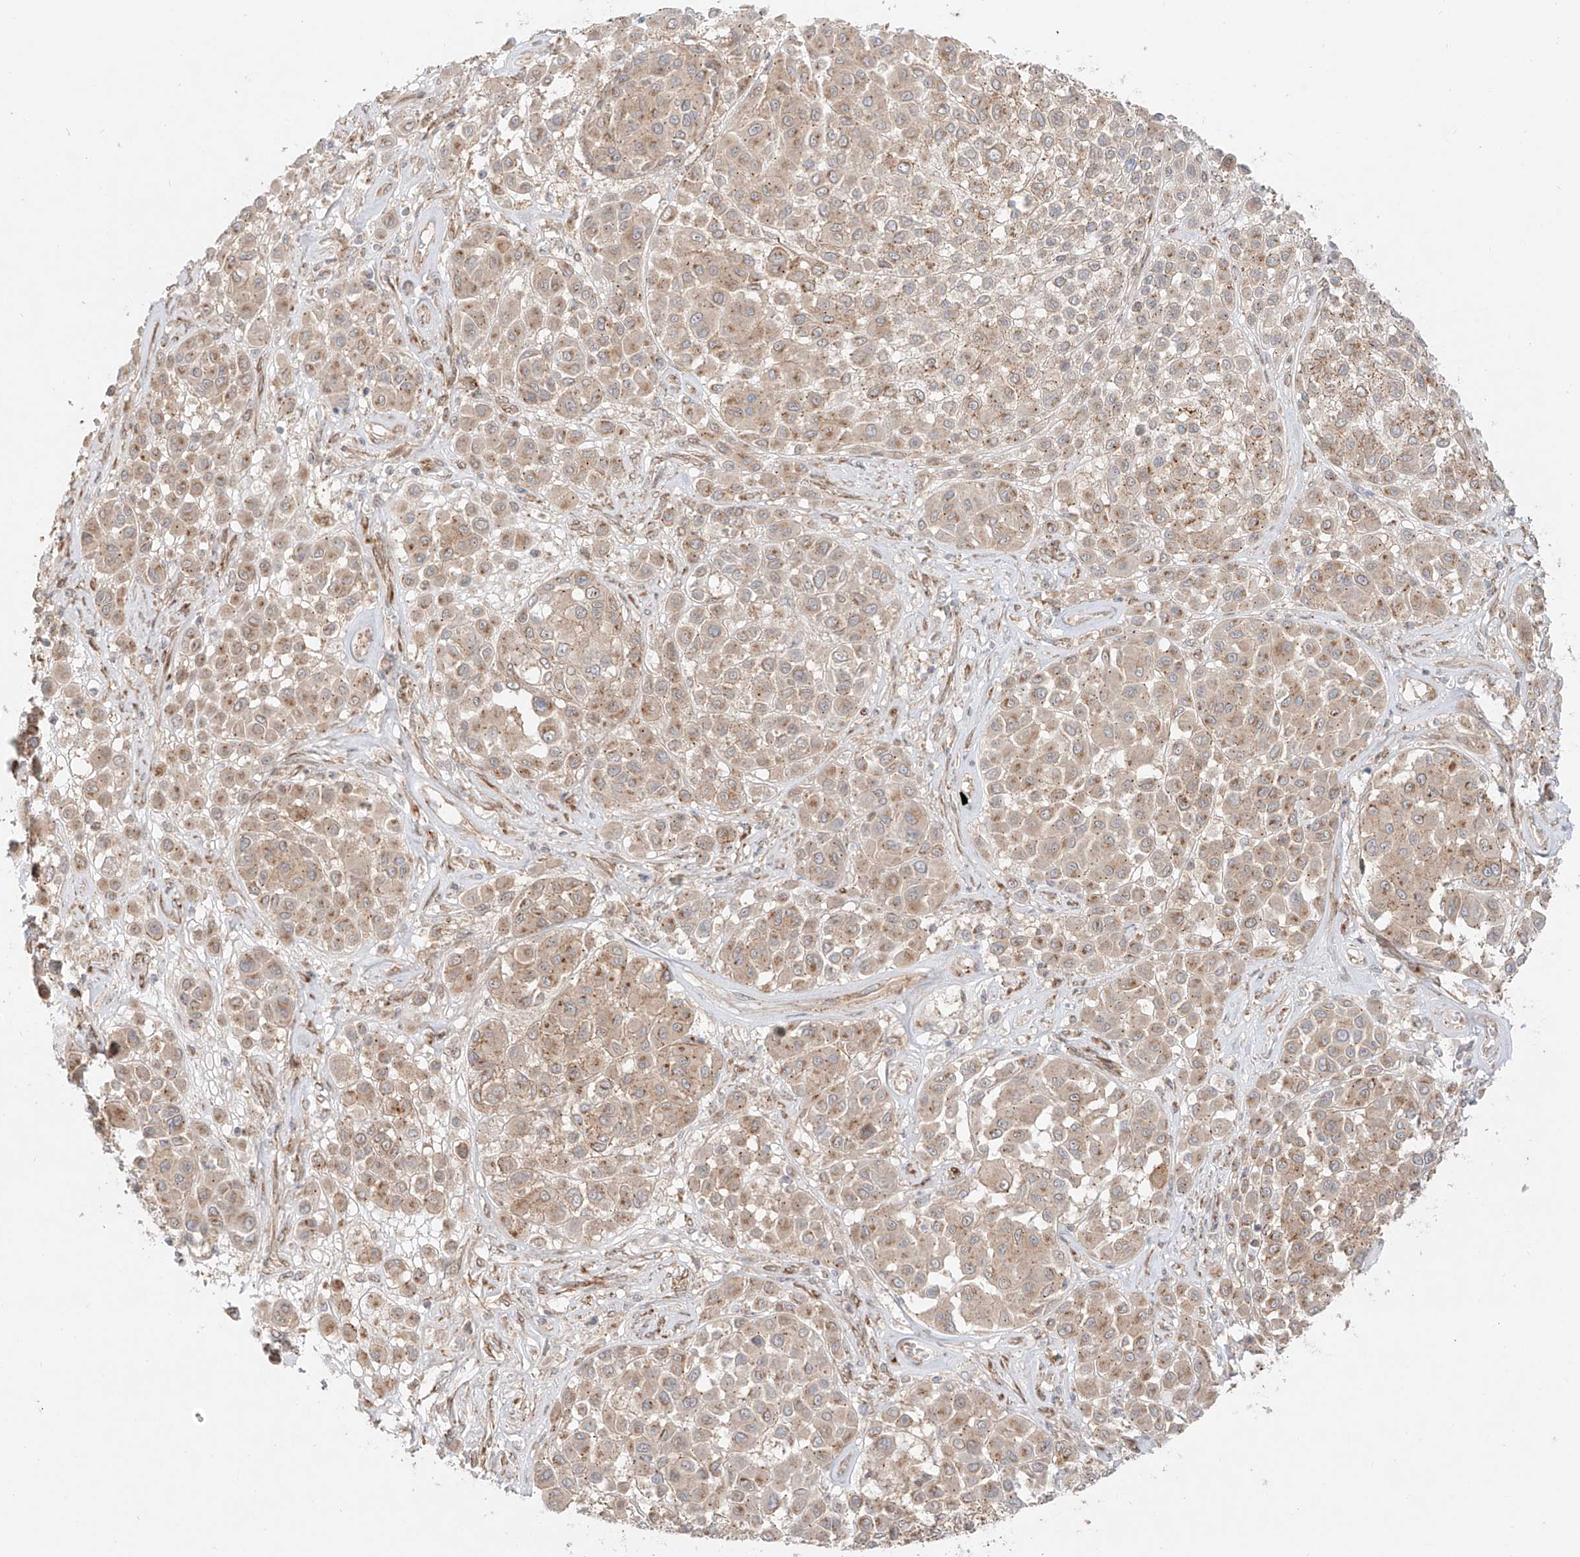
{"staining": {"intensity": "weak", "quantity": ">75%", "location": "cytoplasmic/membranous"}, "tissue": "melanoma", "cell_type": "Tumor cells", "image_type": "cancer", "snomed": [{"axis": "morphology", "description": "Malignant melanoma, Metastatic site"}, {"axis": "topography", "description": "Soft tissue"}], "caption": "Weak cytoplasmic/membranous staining is present in about >75% of tumor cells in melanoma.", "gene": "ZNF287", "patient": {"sex": "male", "age": 41}}